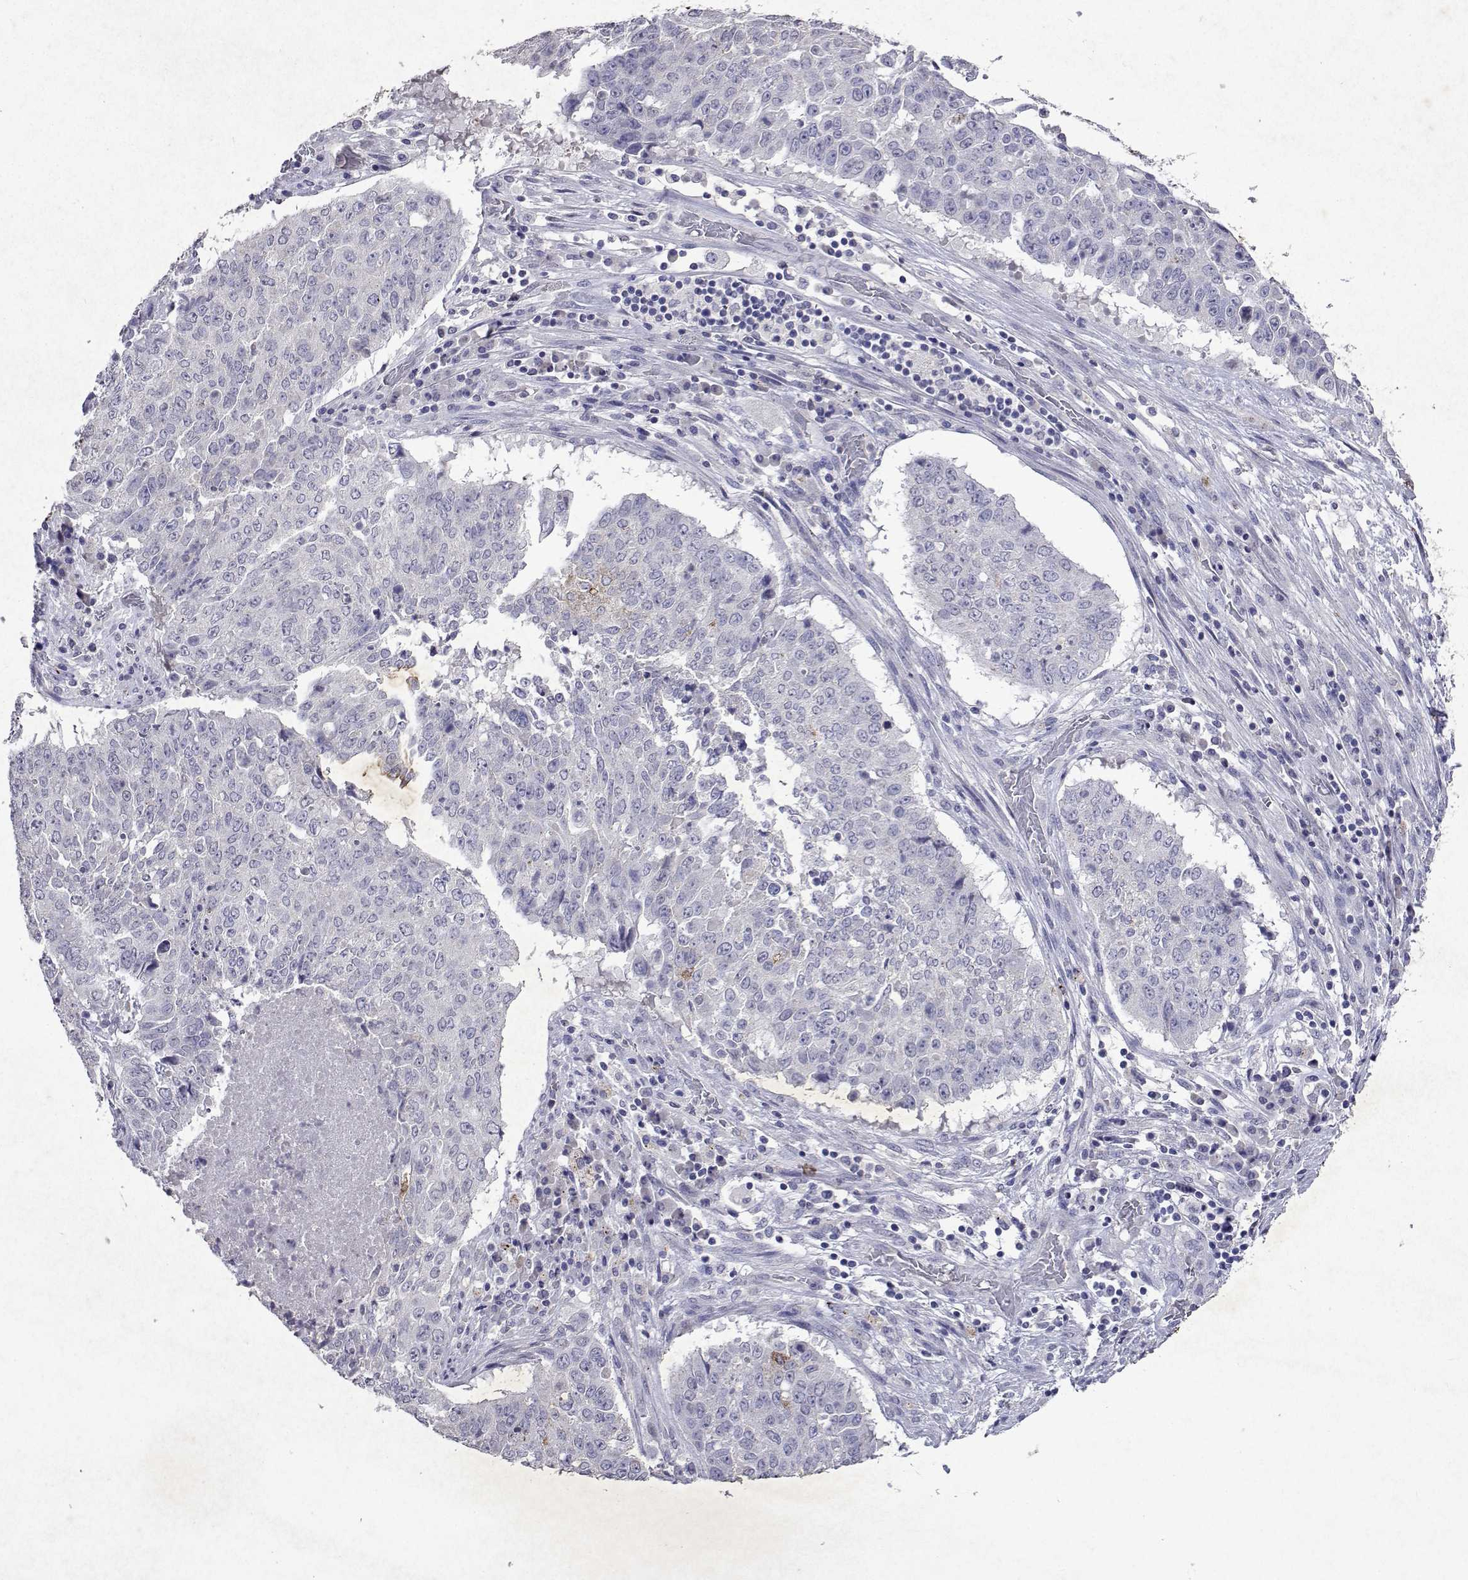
{"staining": {"intensity": "negative", "quantity": "none", "location": "none"}, "tissue": "lung cancer", "cell_type": "Tumor cells", "image_type": "cancer", "snomed": [{"axis": "morphology", "description": "Normal tissue, NOS"}, {"axis": "morphology", "description": "Squamous cell carcinoma, NOS"}, {"axis": "topography", "description": "Bronchus"}, {"axis": "topography", "description": "Lung"}], "caption": "Immunohistochemical staining of human lung squamous cell carcinoma demonstrates no significant expression in tumor cells.", "gene": "DUSP28", "patient": {"sex": "male", "age": 64}}